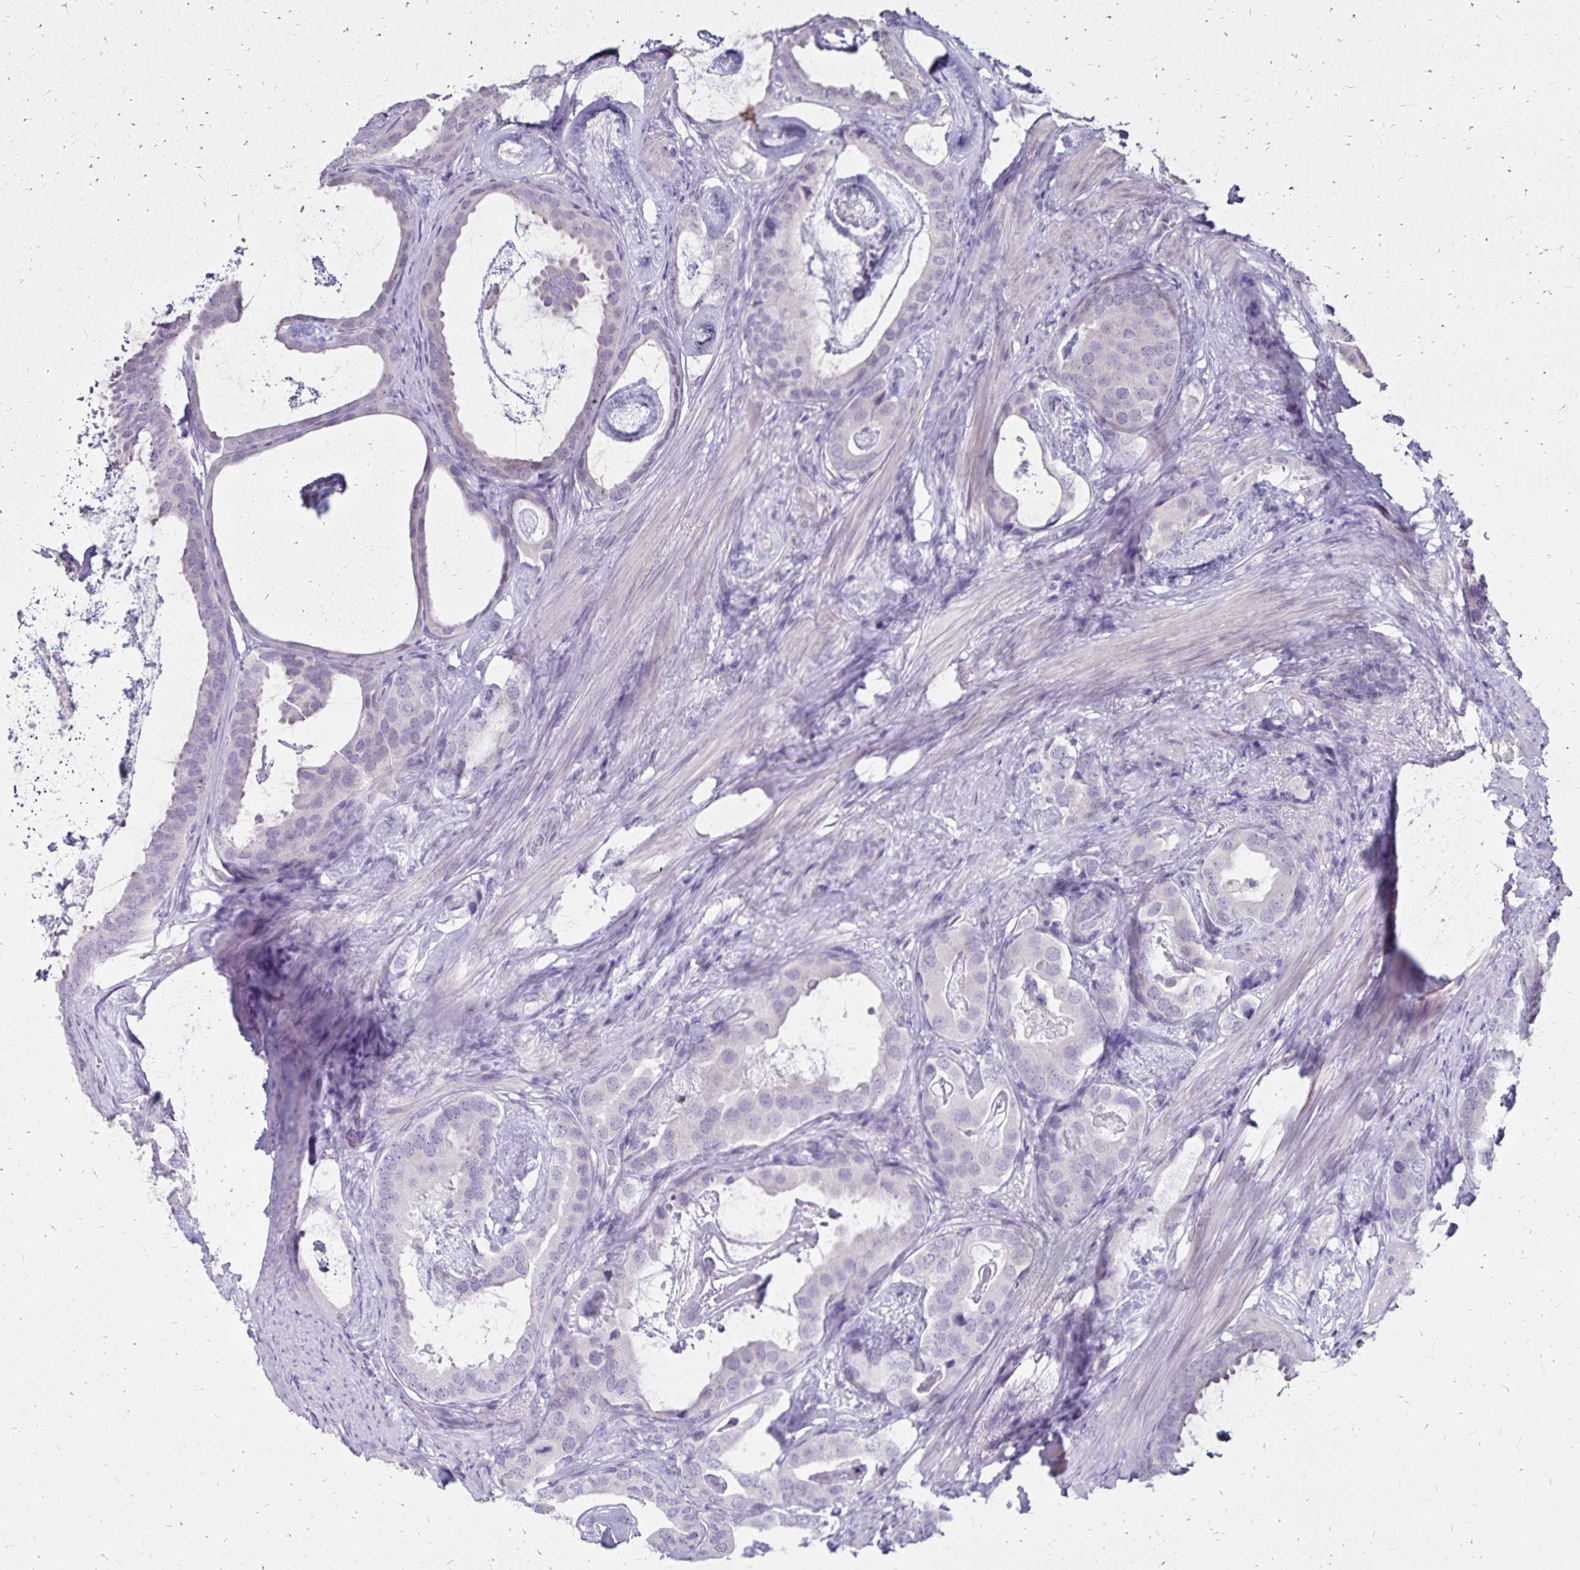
{"staining": {"intensity": "negative", "quantity": "none", "location": "none"}, "tissue": "prostate cancer", "cell_type": "Tumor cells", "image_type": "cancer", "snomed": [{"axis": "morphology", "description": "Adenocarcinoma, Low grade"}, {"axis": "topography", "description": "Prostate and seminal vesicle, NOS"}], "caption": "This is a histopathology image of IHC staining of prostate cancer, which shows no staining in tumor cells.", "gene": "SH3GL3", "patient": {"sex": "male", "age": 71}}